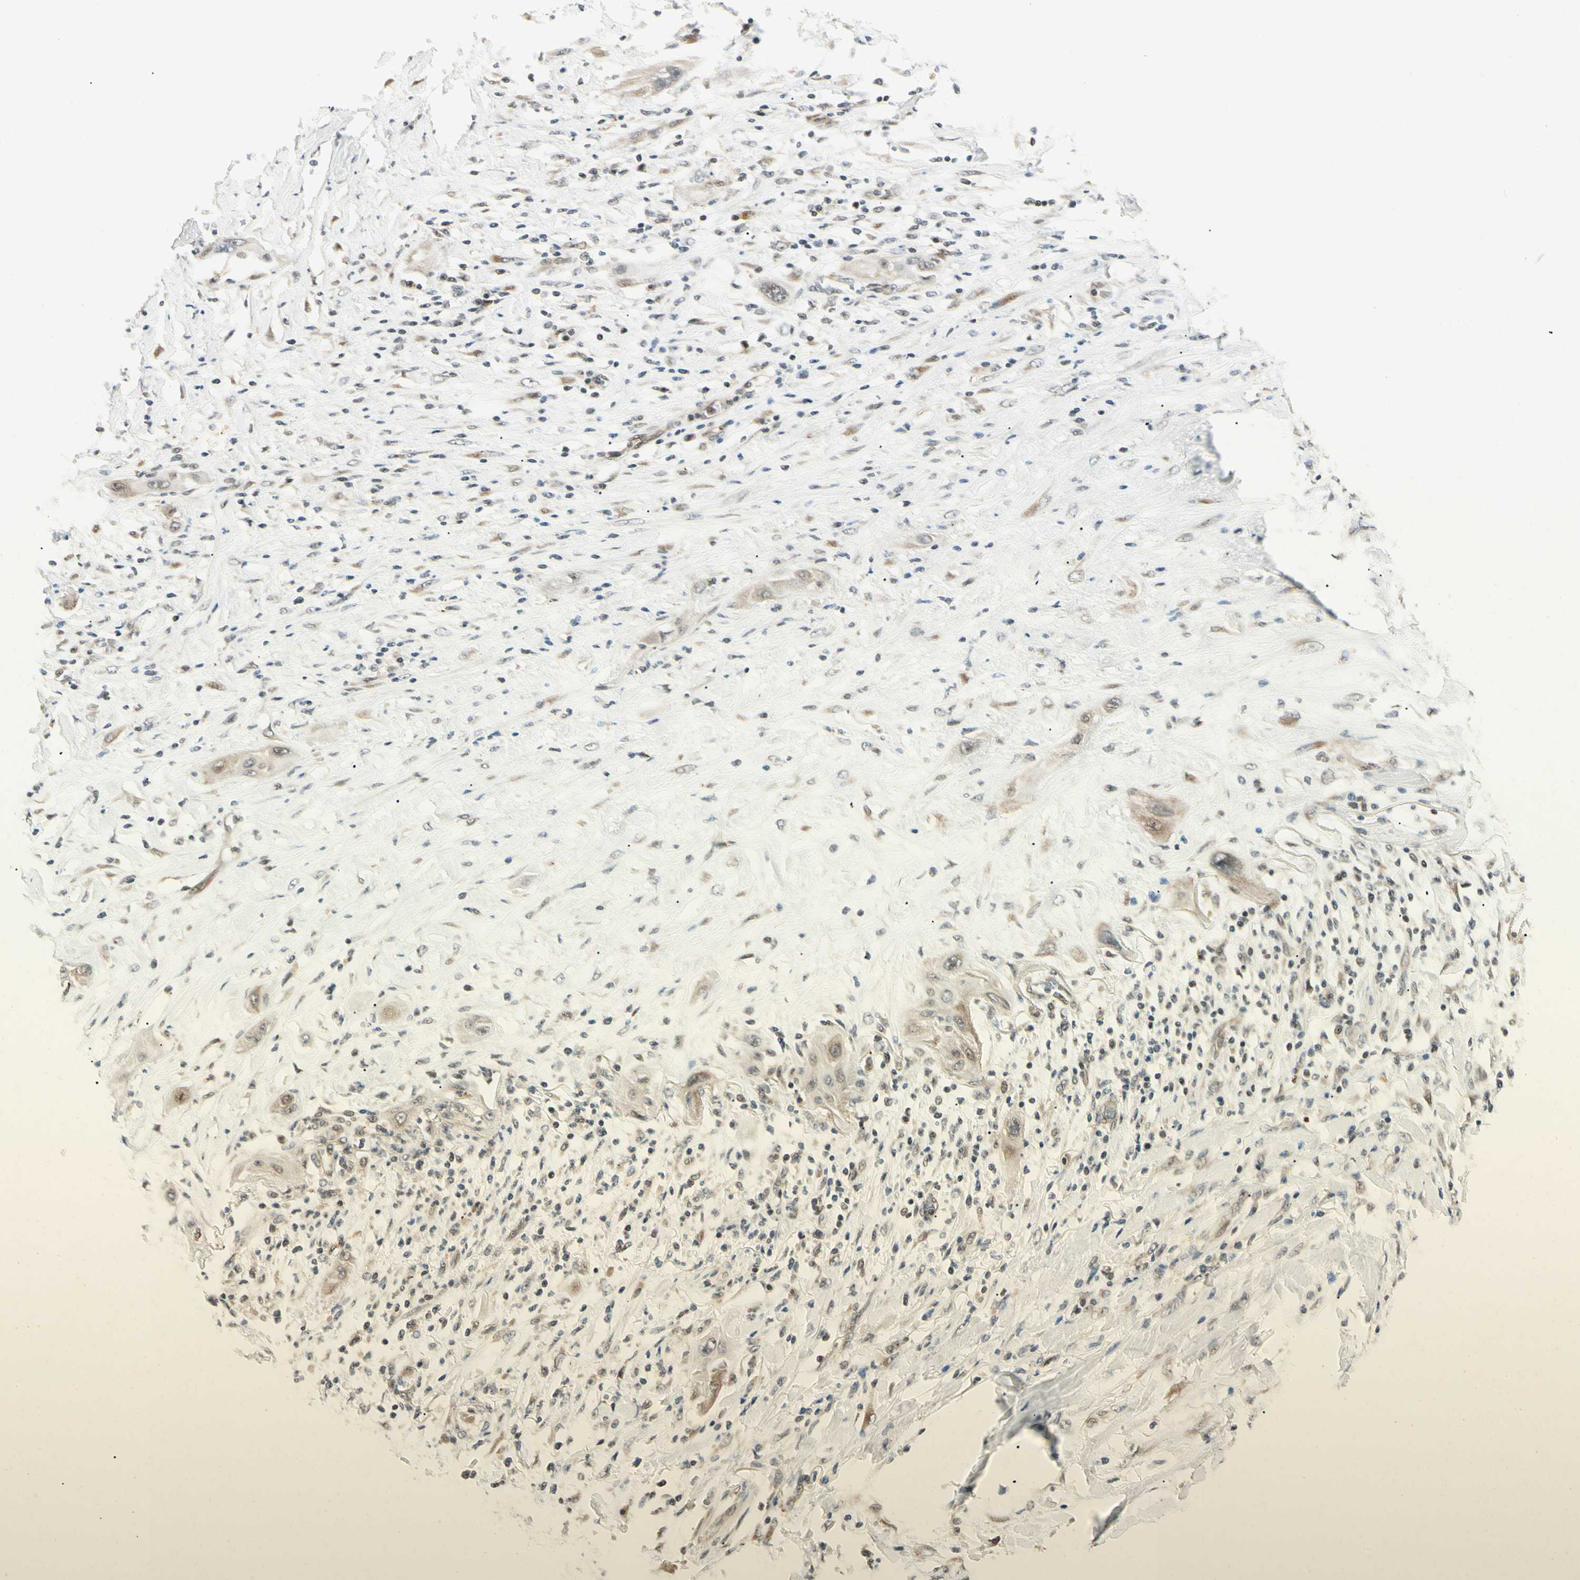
{"staining": {"intensity": "weak", "quantity": "25%-75%", "location": "cytoplasmic/membranous,nuclear"}, "tissue": "lung cancer", "cell_type": "Tumor cells", "image_type": "cancer", "snomed": [{"axis": "morphology", "description": "Squamous cell carcinoma, NOS"}, {"axis": "topography", "description": "Lung"}], "caption": "DAB immunohistochemical staining of human lung cancer (squamous cell carcinoma) displays weak cytoplasmic/membranous and nuclear protein staining in about 25%-75% of tumor cells.", "gene": "FNDC3B", "patient": {"sex": "female", "age": 47}}